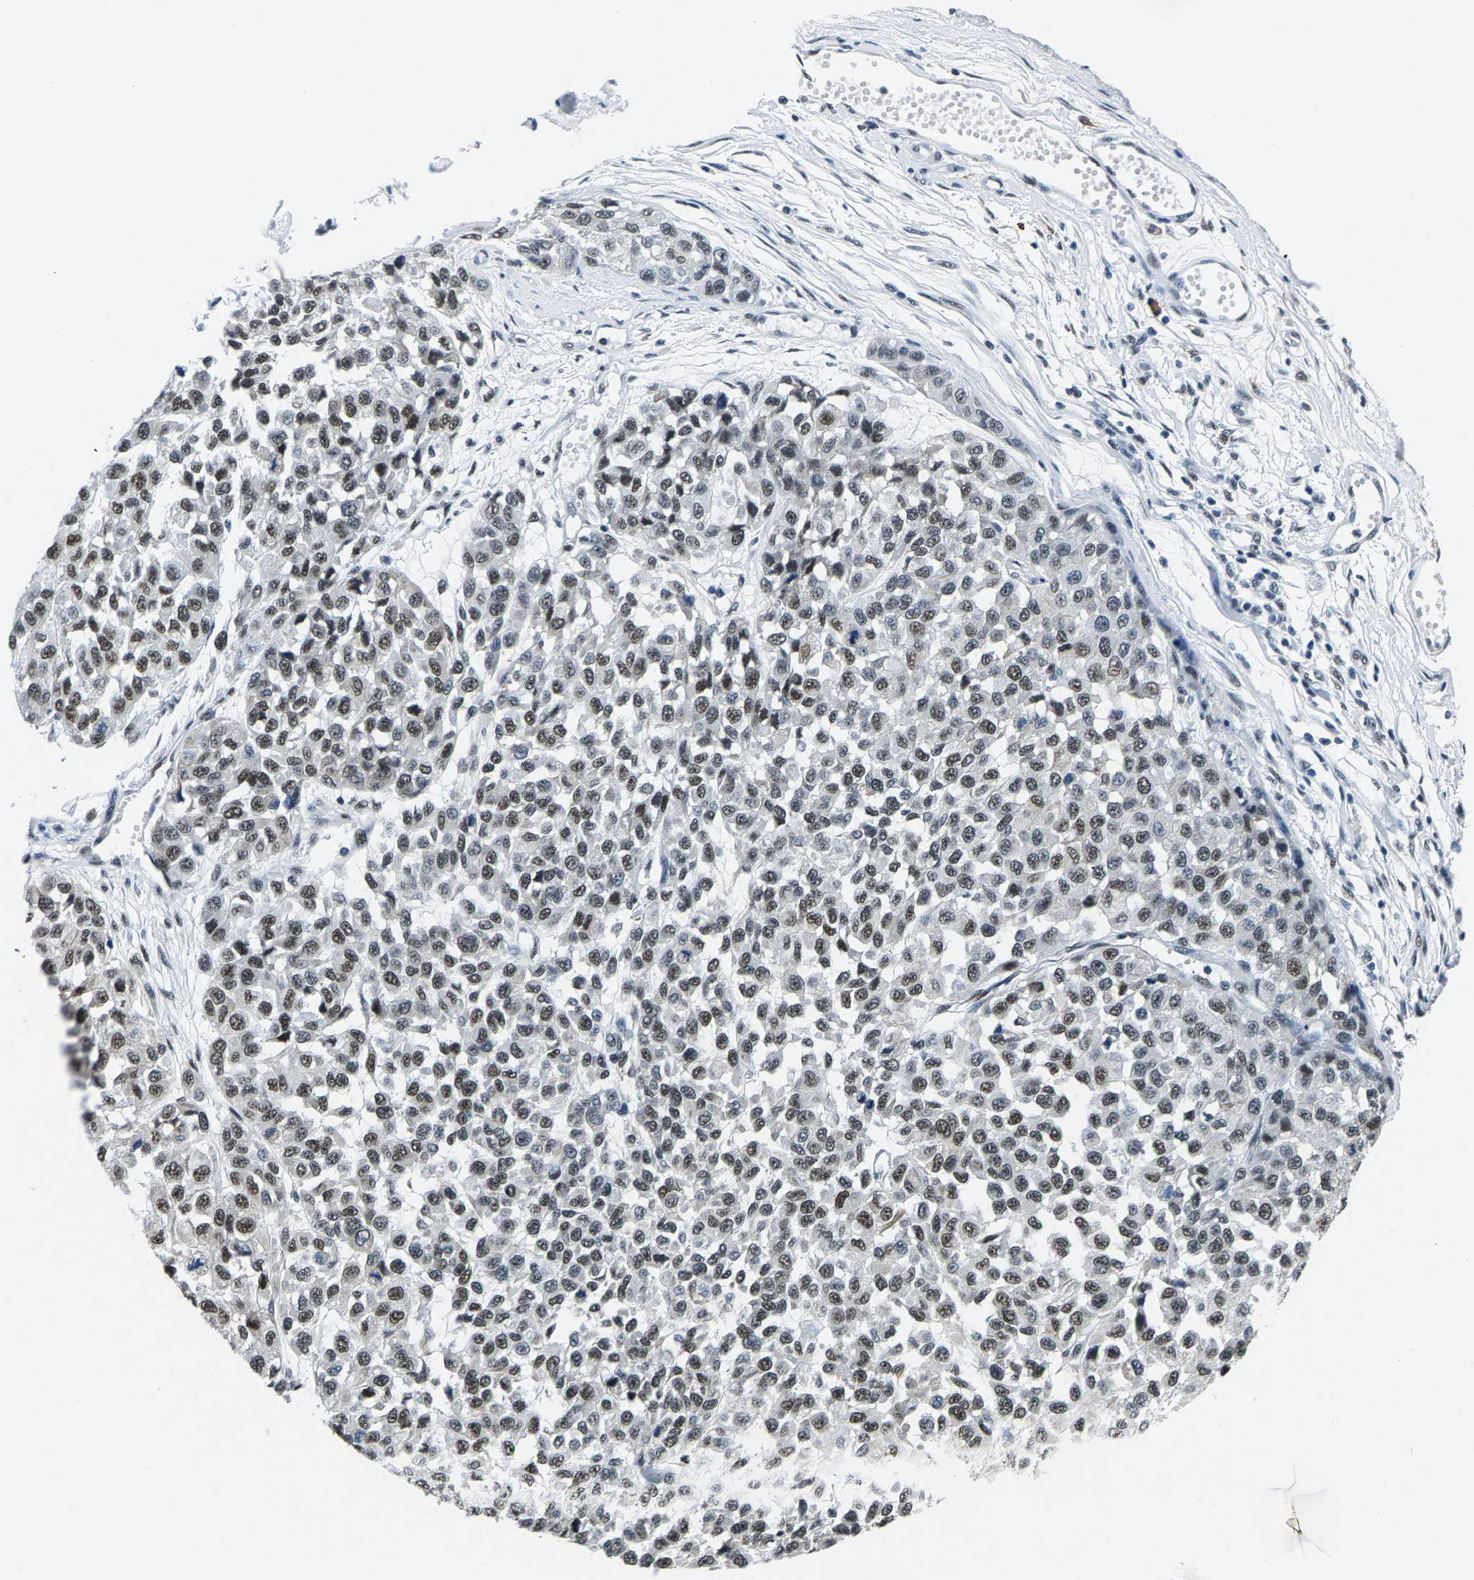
{"staining": {"intensity": "moderate", "quantity": ">75%", "location": "nuclear"}, "tissue": "melanoma", "cell_type": "Tumor cells", "image_type": "cancer", "snomed": [{"axis": "morphology", "description": "Malignant melanoma, NOS"}, {"axis": "topography", "description": "Skin"}], "caption": "There is medium levels of moderate nuclear positivity in tumor cells of malignant melanoma, as demonstrated by immunohistochemical staining (brown color).", "gene": "ATF2", "patient": {"sex": "male", "age": 62}}